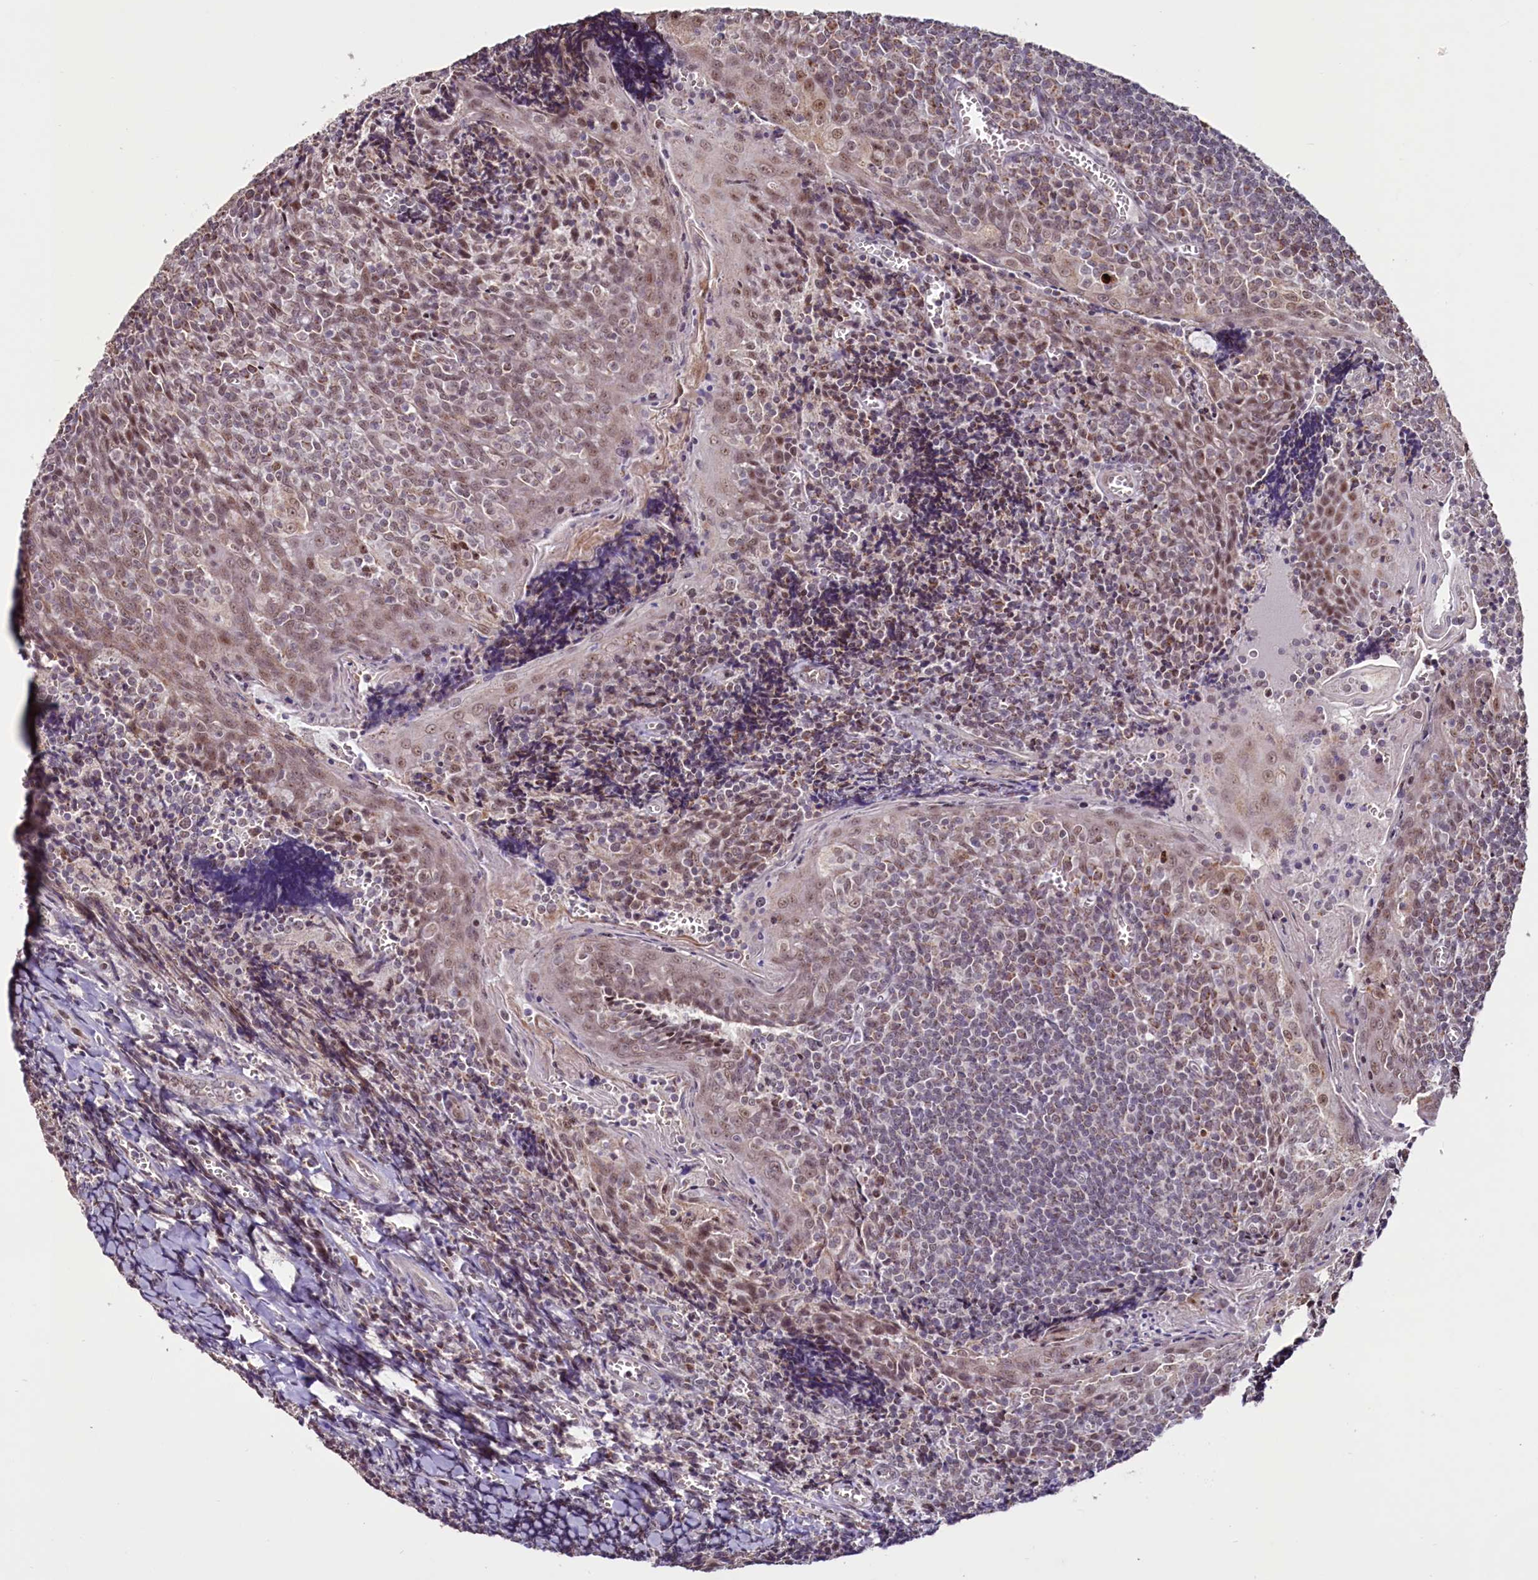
{"staining": {"intensity": "moderate", "quantity": "<25%", "location": "cytoplasmic/membranous"}, "tissue": "tonsil", "cell_type": "Germinal center cells", "image_type": "normal", "snomed": [{"axis": "morphology", "description": "Normal tissue, NOS"}, {"axis": "topography", "description": "Tonsil"}], "caption": "Immunohistochemical staining of unremarkable tonsil exhibits low levels of moderate cytoplasmic/membranous expression in about <25% of germinal center cells.", "gene": "PDE6D", "patient": {"sex": "male", "age": 27}}